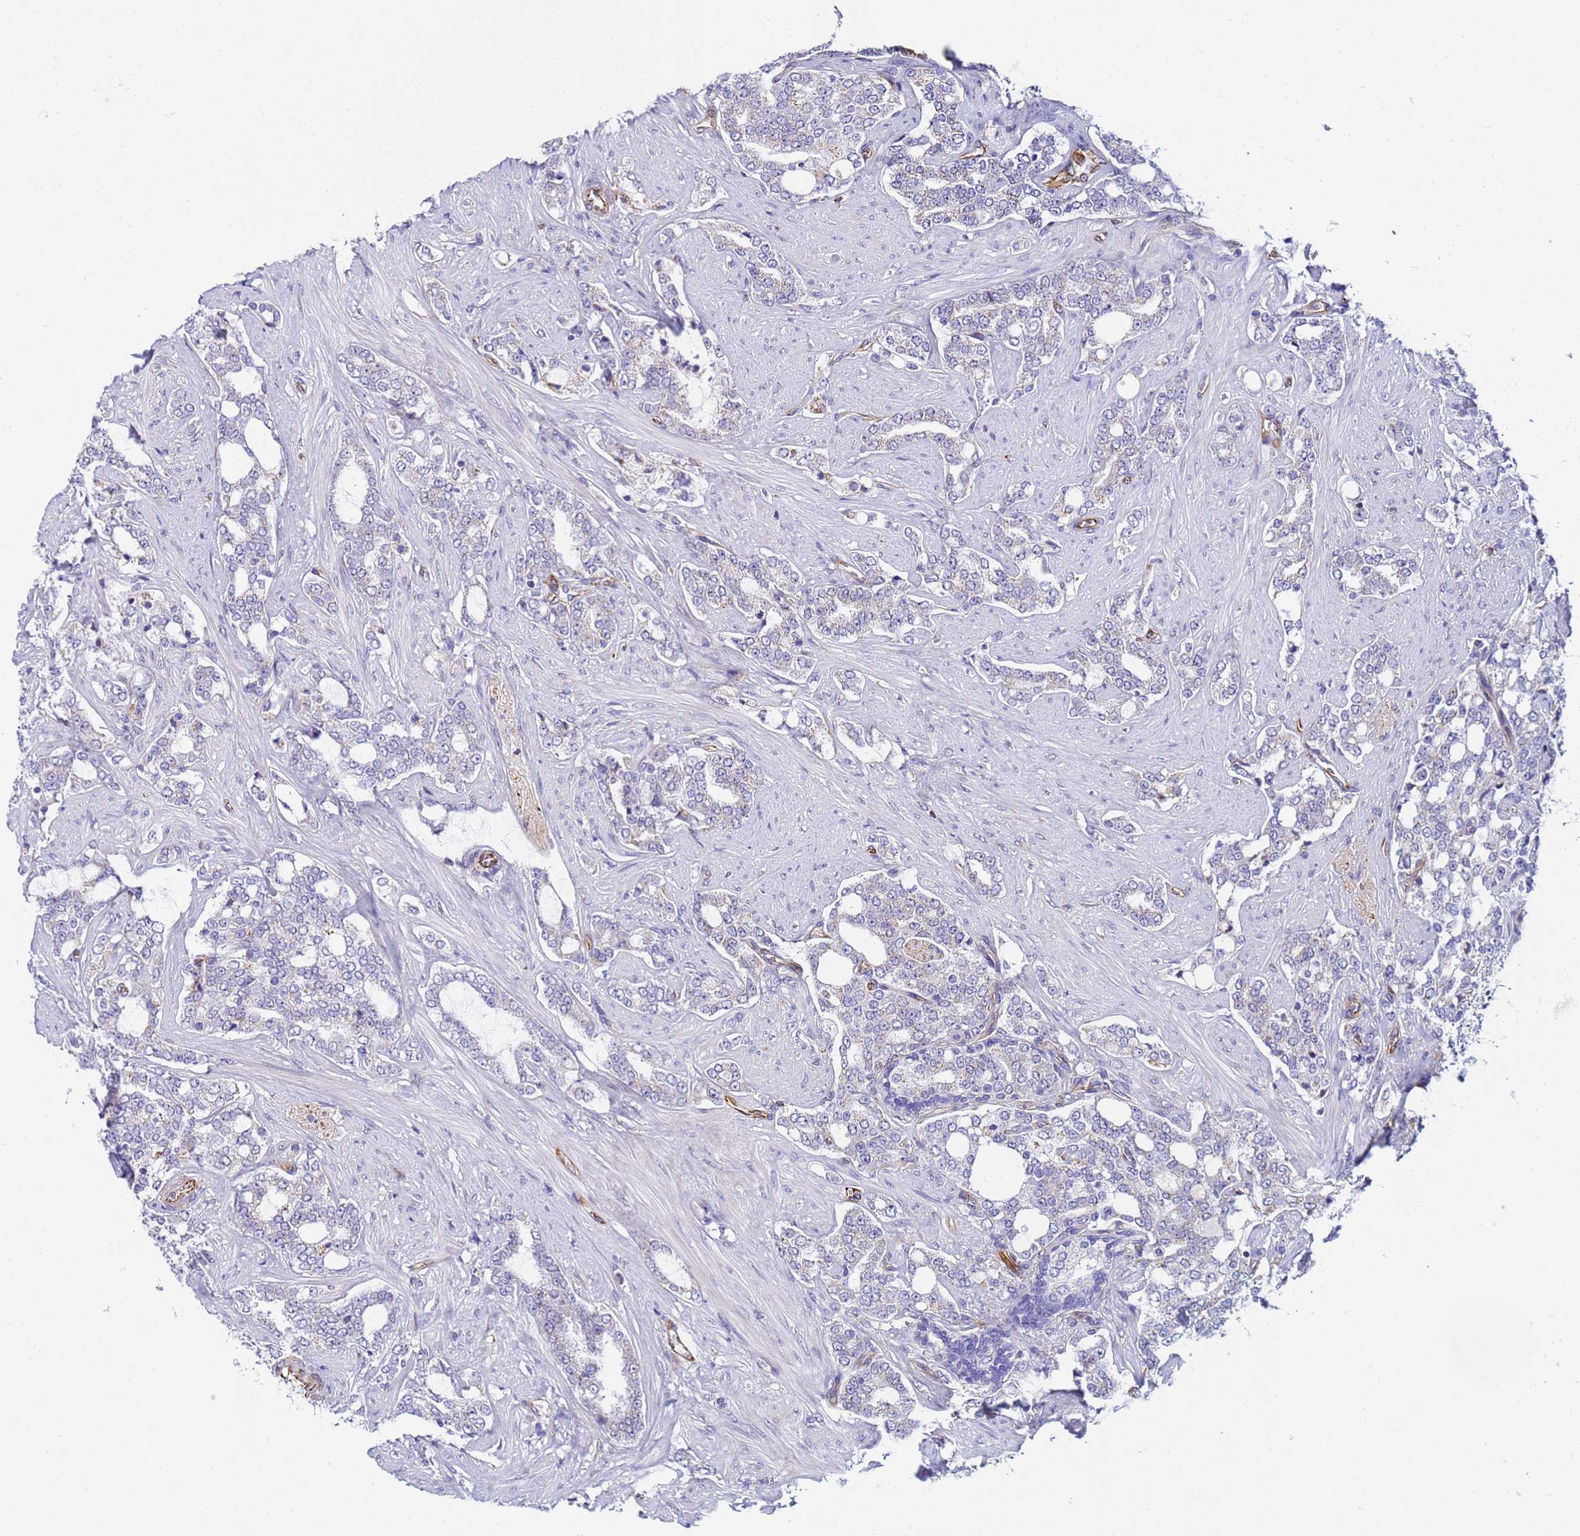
{"staining": {"intensity": "negative", "quantity": "none", "location": "none"}, "tissue": "prostate cancer", "cell_type": "Tumor cells", "image_type": "cancer", "snomed": [{"axis": "morphology", "description": "Adenocarcinoma, High grade"}, {"axis": "topography", "description": "Prostate"}], "caption": "DAB immunohistochemical staining of human prostate cancer exhibits no significant expression in tumor cells. (DAB immunohistochemistry, high magnification).", "gene": "UBXN2B", "patient": {"sex": "male", "age": 64}}